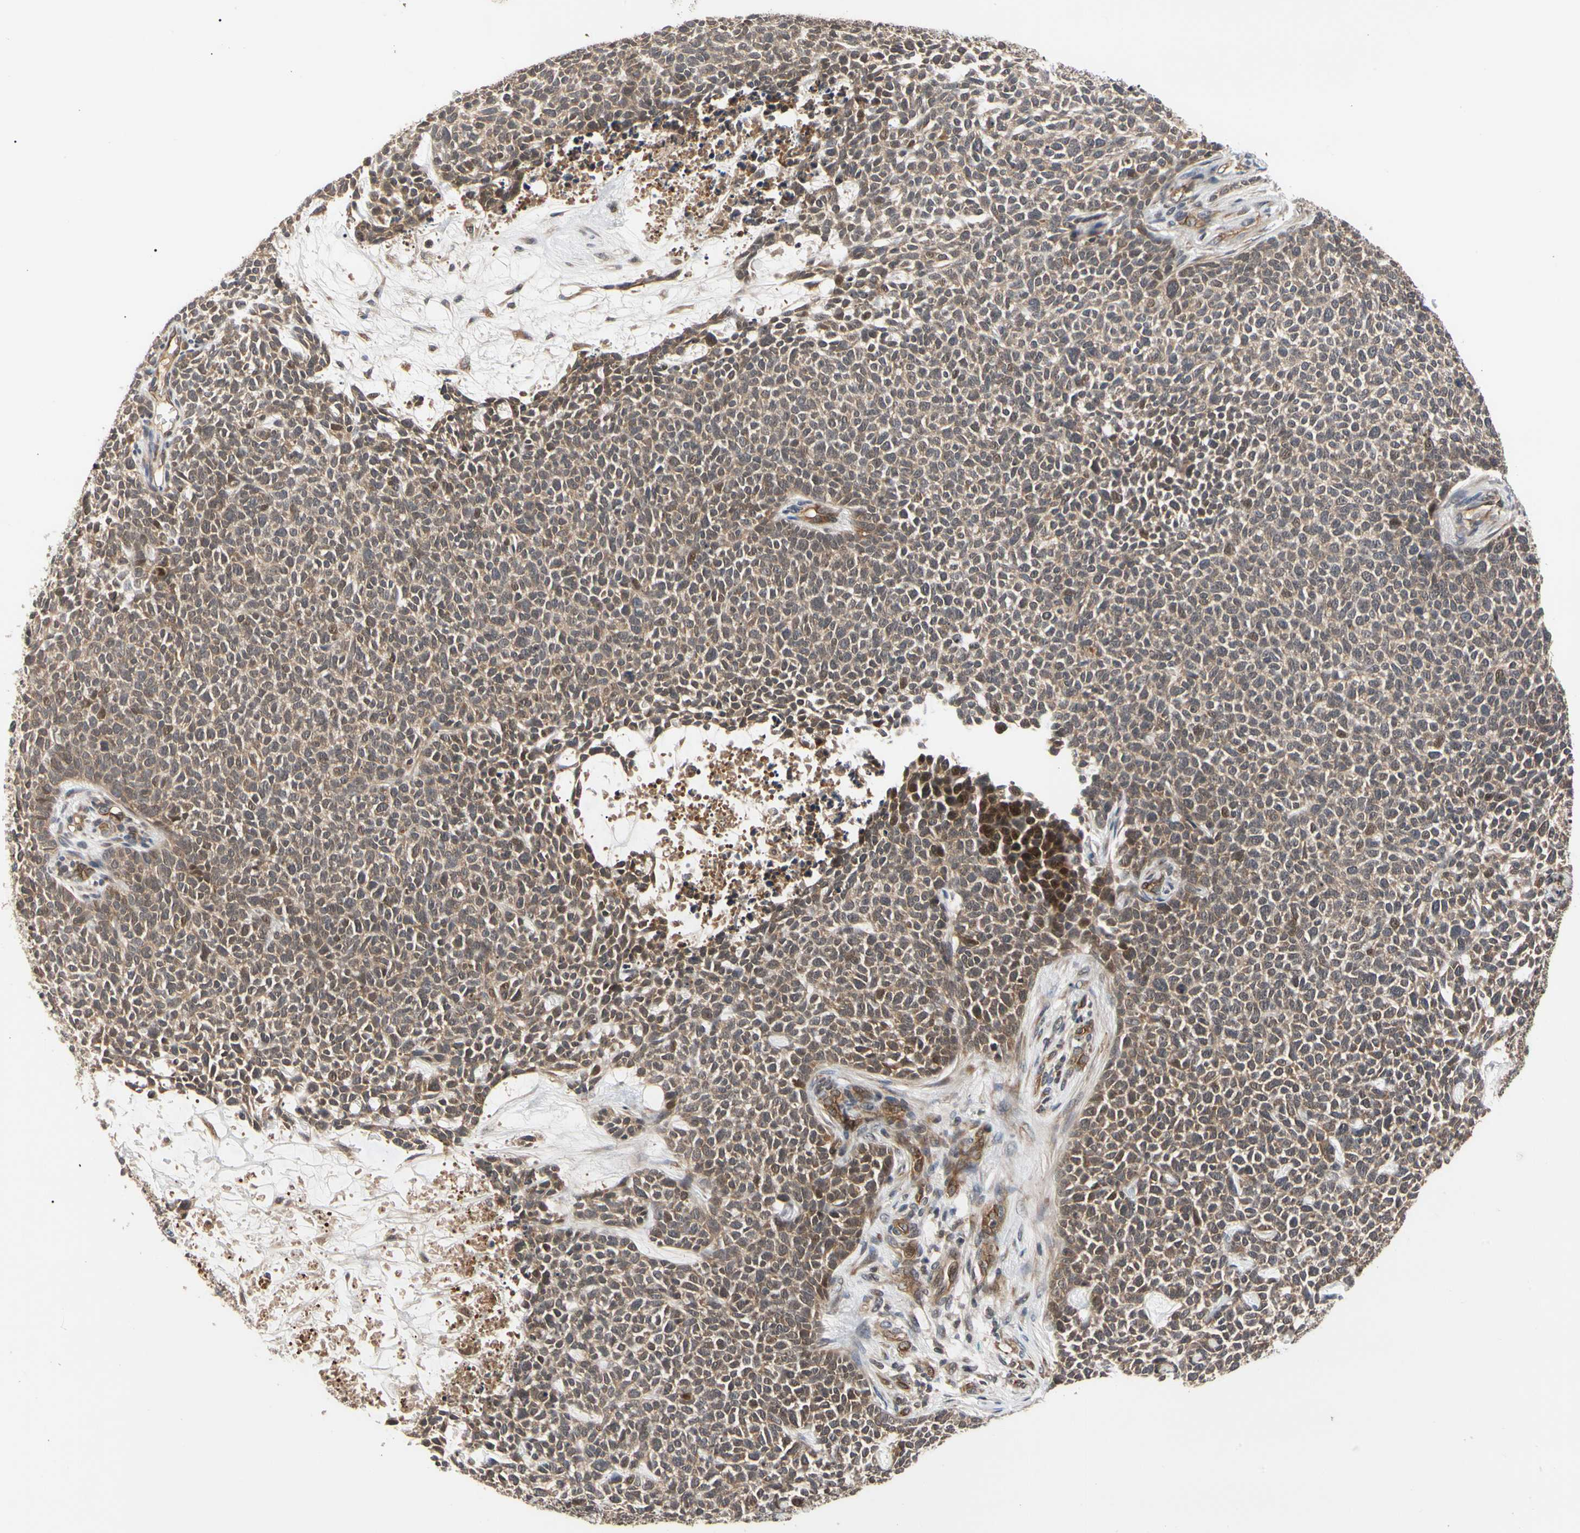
{"staining": {"intensity": "weak", "quantity": ">75%", "location": "cytoplasmic/membranous"}, "tissue": "skin cancer", "cell_type": "Tumor cells", "image_type": "cancer", "snomed": [{"axis": "morphology", "description": "Basal cell carcinoma"}, {"axis": "topography", "description": "Skin"}], "caption": "Protein expression analysis of skin cancer (basal cell carcinoma) displays weak cytoplasmic/membranous positivity in about >75% of tumor cells.", "gene": "CYTIP", "patient": {"sex": "female", "age": 84}}